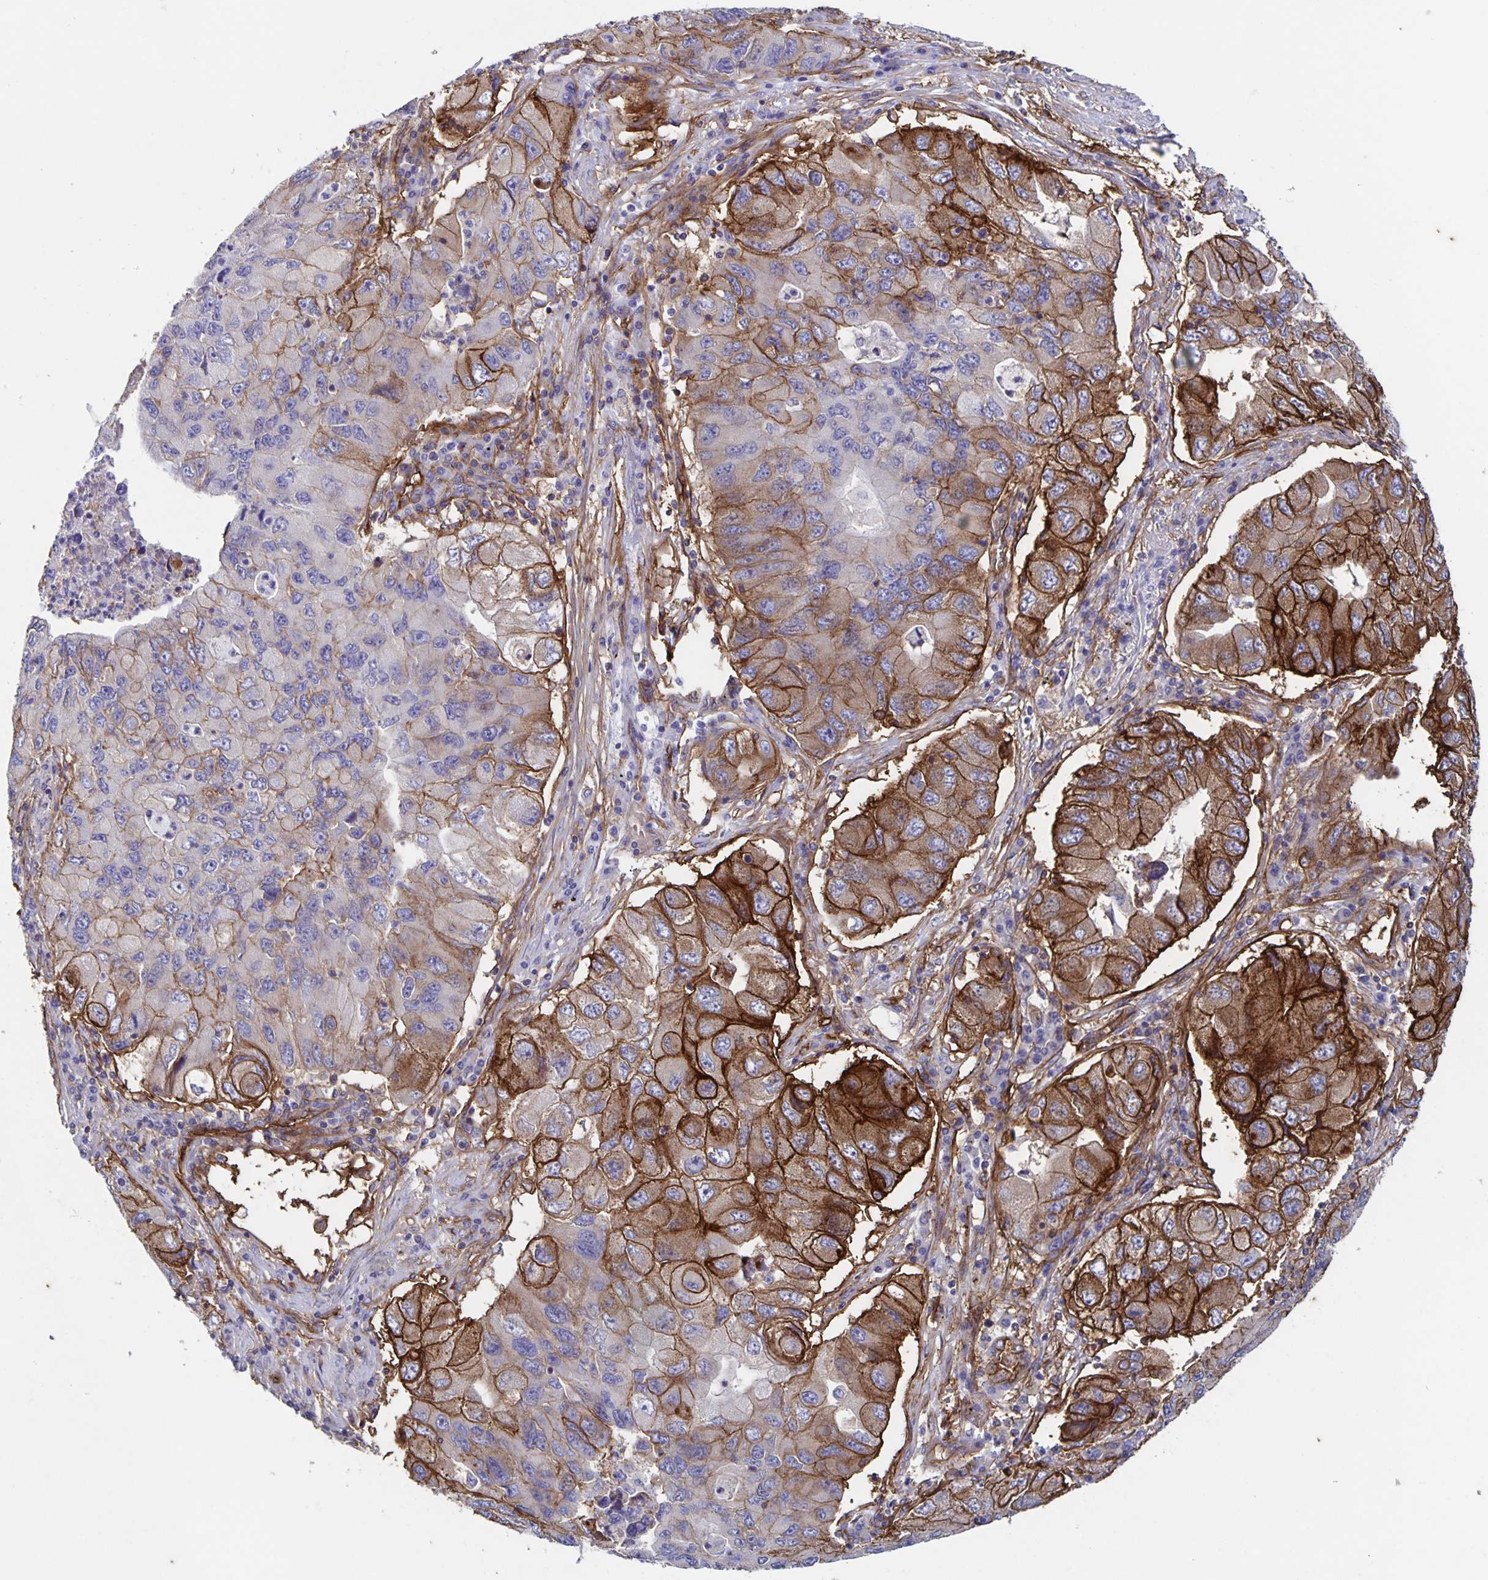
{"staining": {"intensity": "strong", "quantity": "25%-75%", "location": "cytoplasmic/membranous"}, "tissue": "lung cancer", "cell_type": "Tumor cells", "image_type": "cancer", "snomed": [{"axis": "morphology", "description": "Adenocarcinoma, NOS"}, {"axis": "morphology", "description": "Adenocarcinoma, metastatic, NOS"}, {"axis": "topography", "description": "Lymph node"}, {"axis": "topography", "description": "Lung"}], "caption": "Immunohistochemistry (IHC) micrograph of human lung cancer (adenocarcinoma) stained for a protein (brown), which shows high levels of strong cytoplasmic/membranous staining in about 25%-75% of tumor cells.", "gene": "ITGA2", "patient": {"sex": "female", "age": 54}}